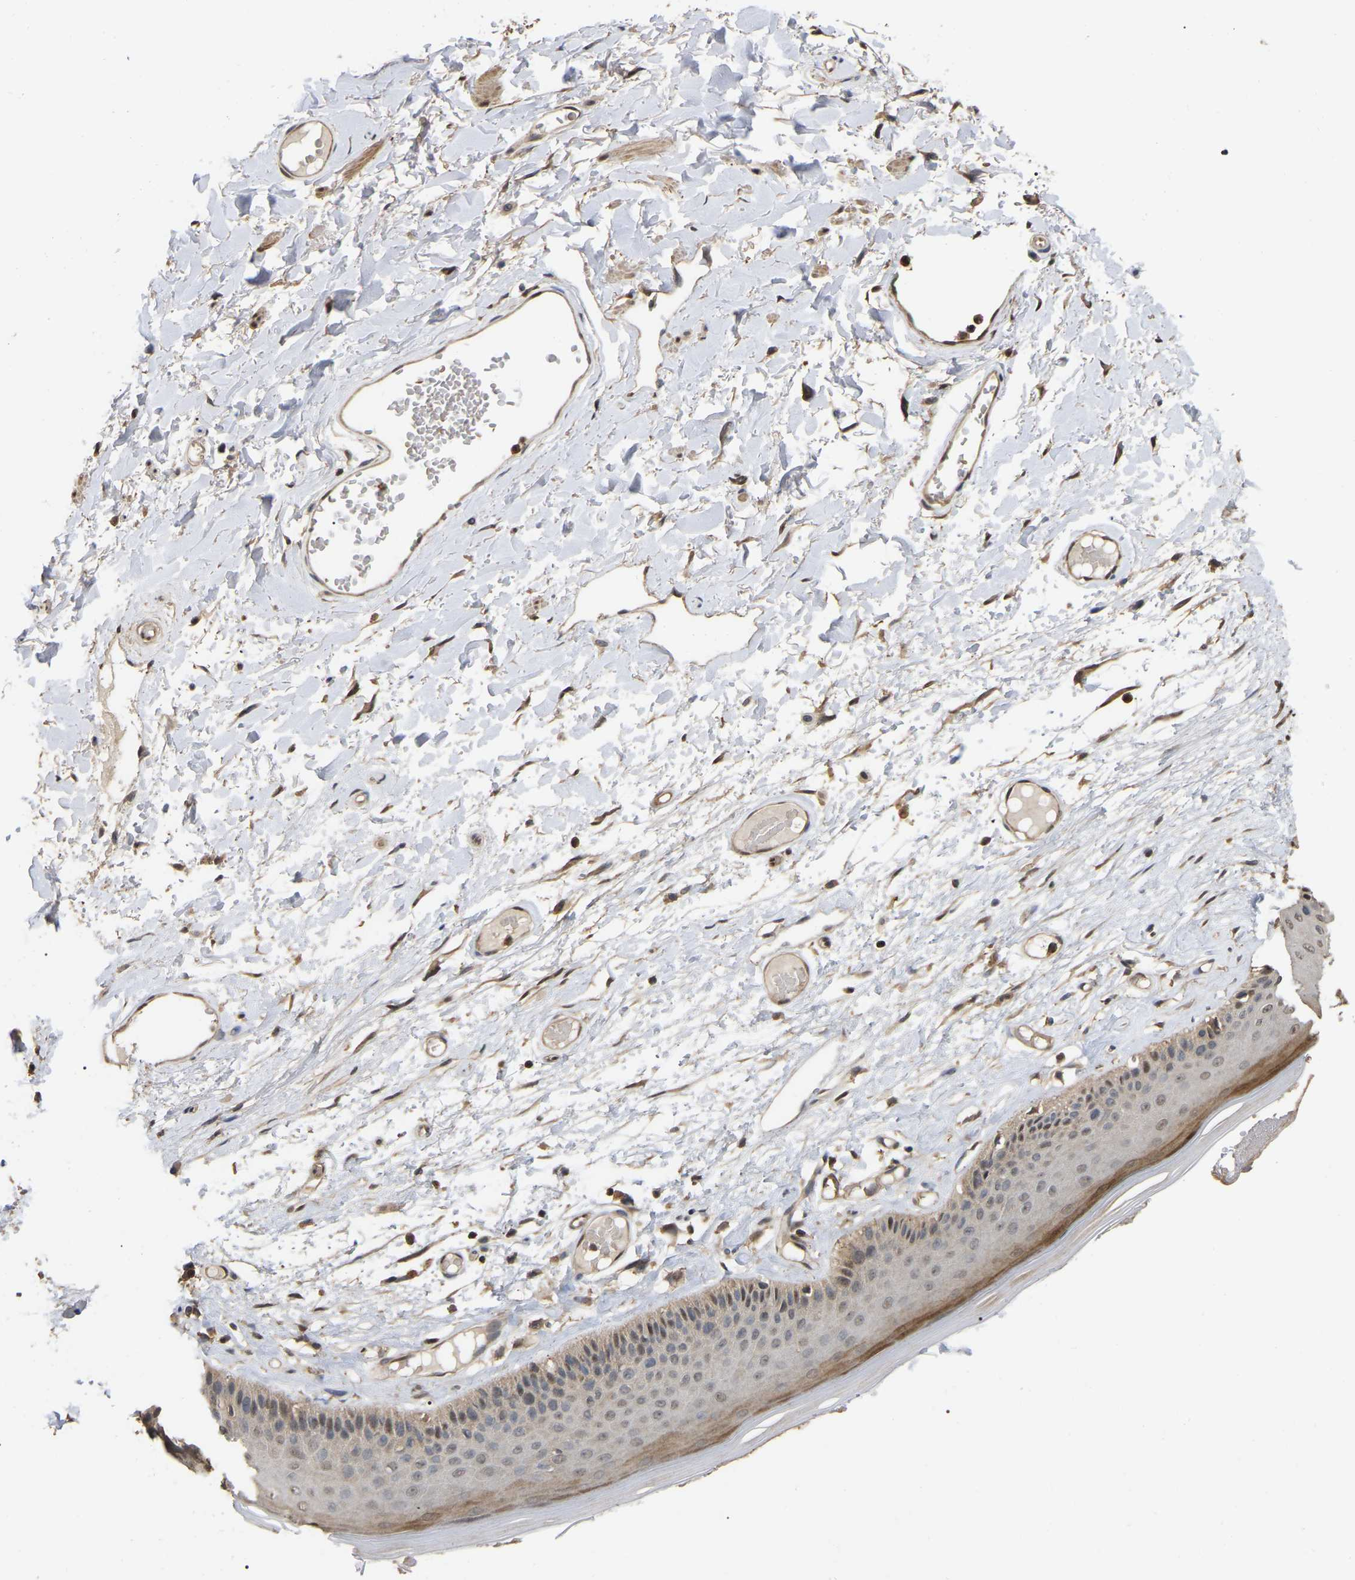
{"staining": {"intensity": "moderate", "quantity": "<25%", "location": "cytoplasmic/membranous"}, "tissue": "skin", "cell_type": "Epidermal cells", "image_type": "normal", "snomed": [{"axis": "morphology", "description": "Normal tissue, NOS"}, {"axis": "topography", "description": "Vulva"}], "caption": "High-power microscopy captured an immunohistochemistry (IHC) photomicrograph of benign skin, revealing moderate cytoplasmic/membranous staining in about <25% of epidermal cells.", "gene": "FAM219A", "patient": {"sex": "female", "age": 73}}